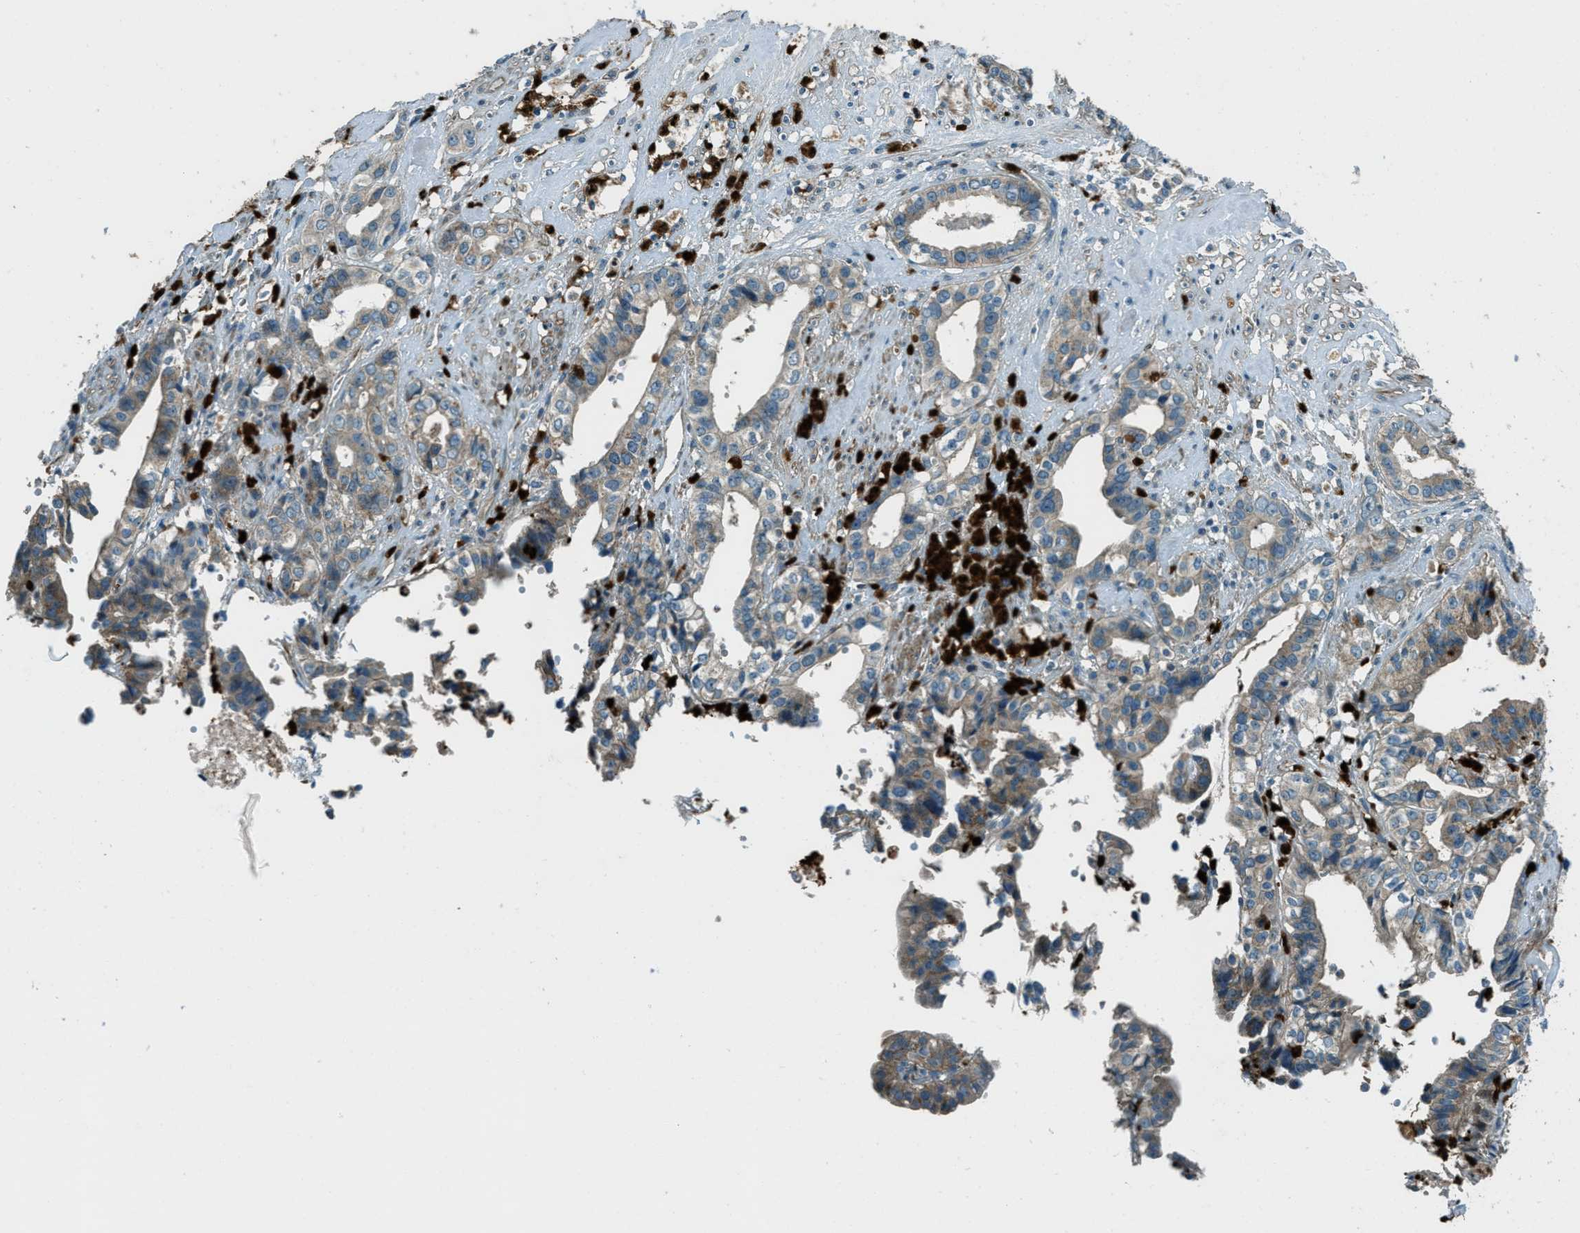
{"staining": {"intensity": "weak", "quantity": ">75%", "location": "cytoplasmic/membranous"}, "tissue": "liver cancer", "cell_type": "Tumor cells", "image_type": "cancer", "snomed": [{"axis": "morphology", "description": "Cholangiocarcinoma"}, {"axis": "topography", "description": "Liver"}], "caption": "This photomicrograph reveals immunohistochemistry staining of cholangiocarcinoma (liver), with low weak cytoplasmic/membranous positivity in approximately >75% of tumor cells.", "gene": "FAR1", "patient": {"sex": "female", "age": 61}}